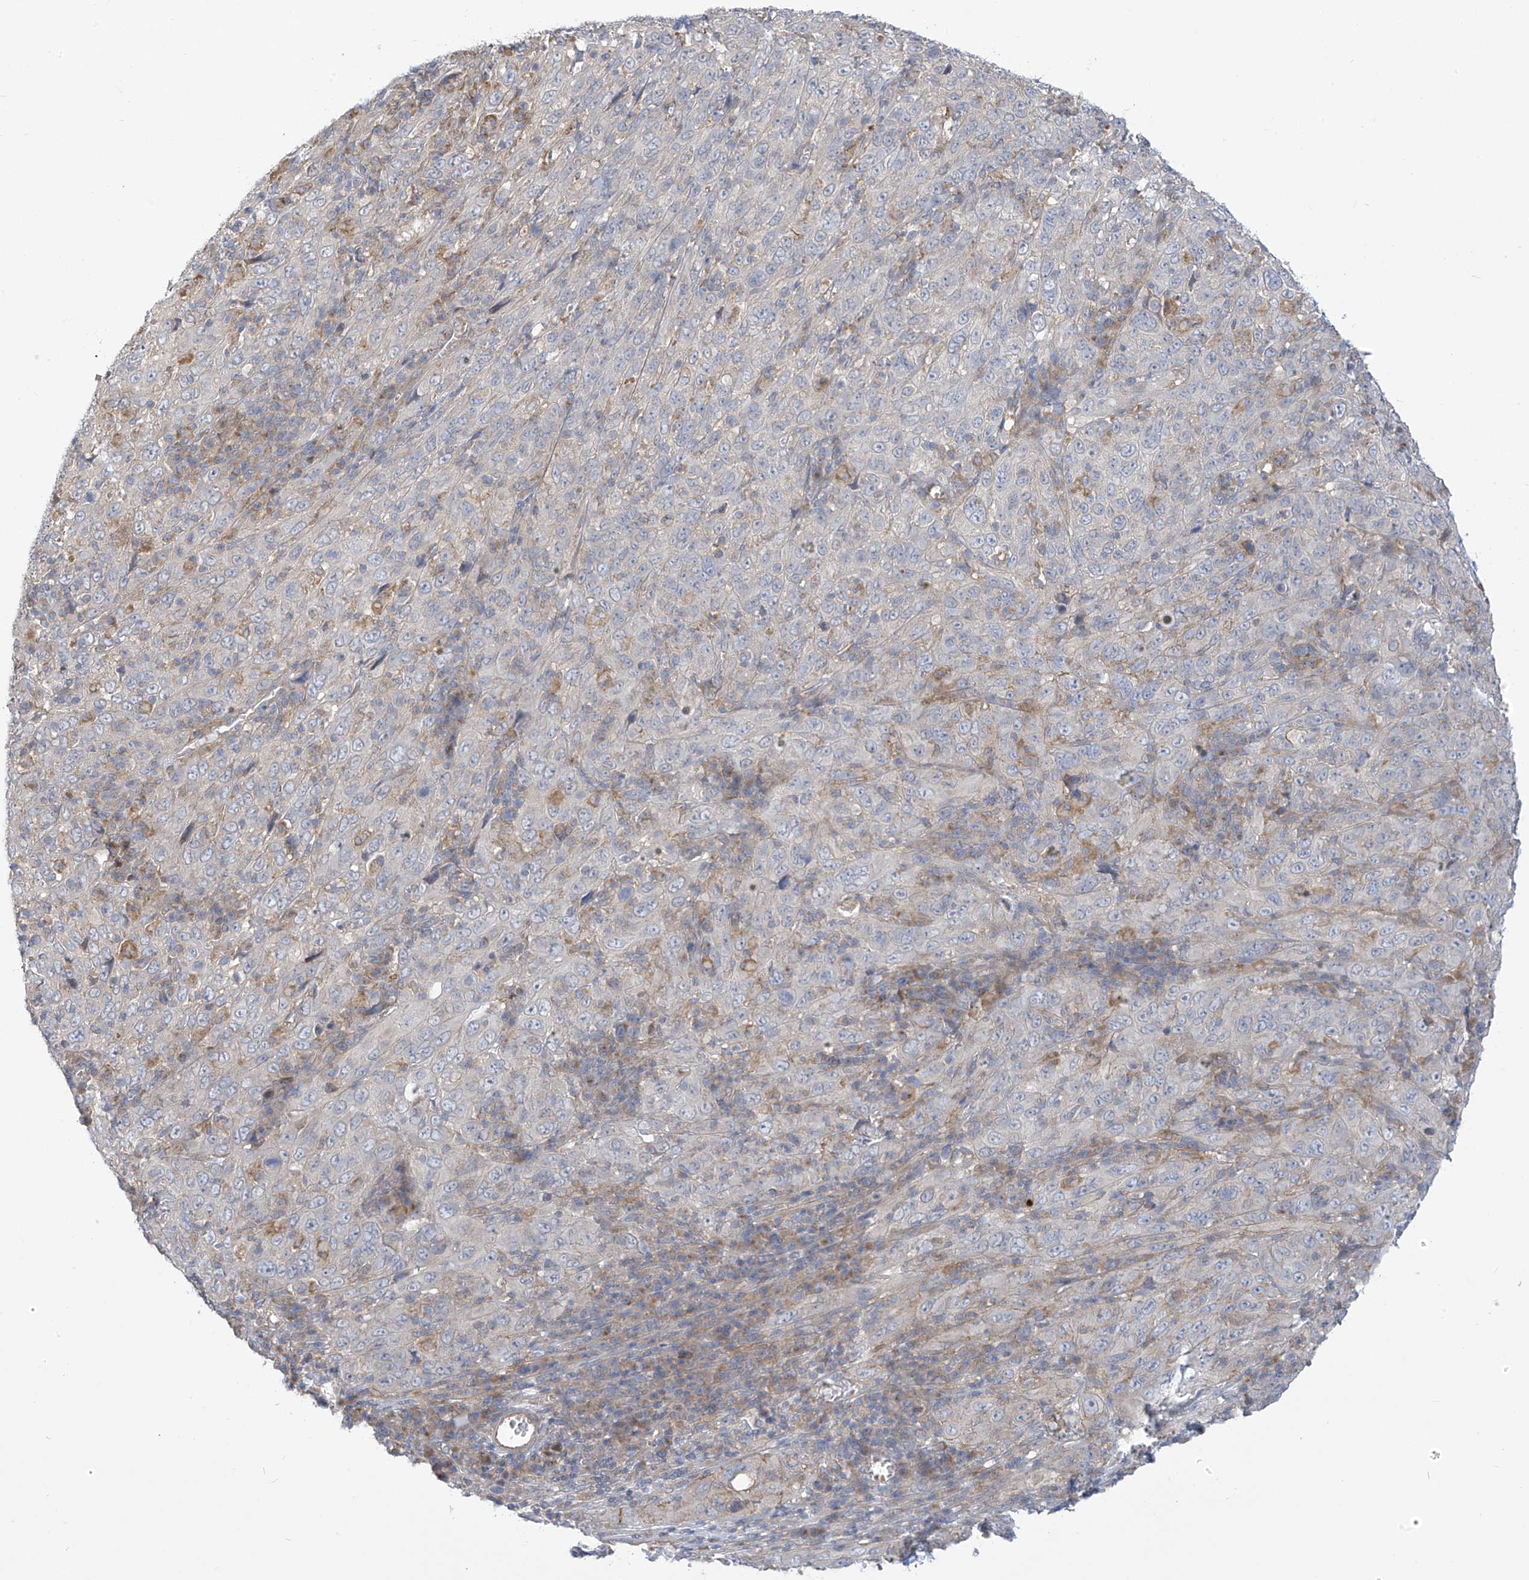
{"staining": {"intensity": "negative", "quantity": "none", "location": "none"}, "tissue": "cervical cancer", "cell_type": "Tumor cells", "image_type": "cancer", "snomed": [{"axis": "morphology", "description": "Squamous cell carcinoma, NOS"}, {"axis": "topography", "description": "Cervix"}], "caption": "The photomicrograph demonstrates no significant expression in tumor cells of cervical cancer (squamous cell carcinoma).", "gene": "ADAT2", "patient": {"sex": "female", "age": 46}}